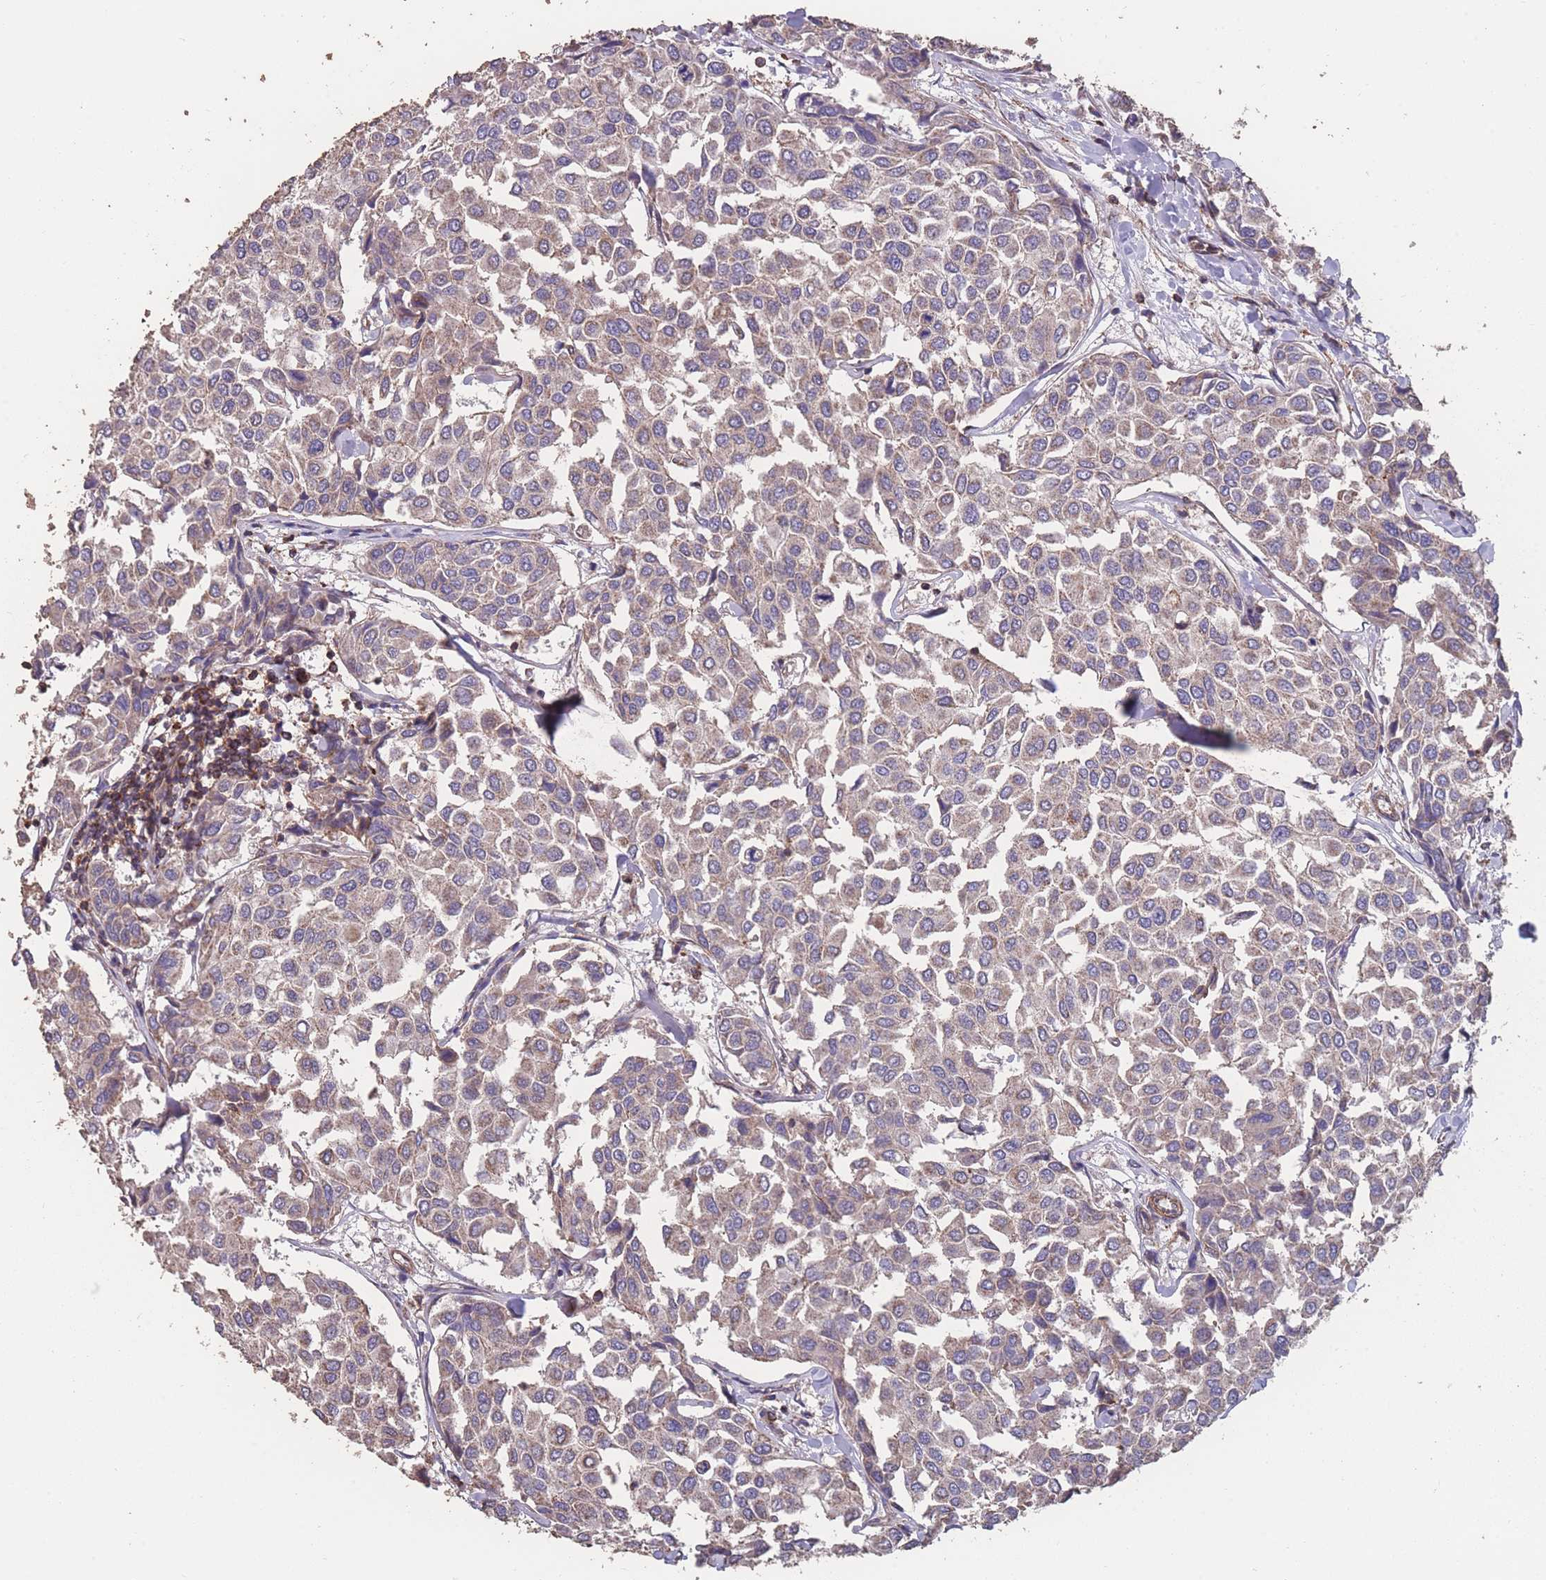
{"staining": {"intensity": "weak", "quantity": ">75%", "location": "cytoplasmic/membranous"}, "tissue": "breast cancer", "cell_type": "Tumor cells", "image_type": "cancer", "snomed": [{"axis": "morphology", "description": "Duct carcinoma"}, {"axis": "topography", "description": "Breast"}], "caption": "An IHC histopathology image of neoplastic tissue is shown. Protein staining in brown labels weak cytoplasmic/membranous positivity in breast infiltrating ductal carcinoma within tumor cells. (IHC, brightfield microscopy, high magnification).", "gene": "NUDT21", "patient": {"sex": "female", "age": 55}}